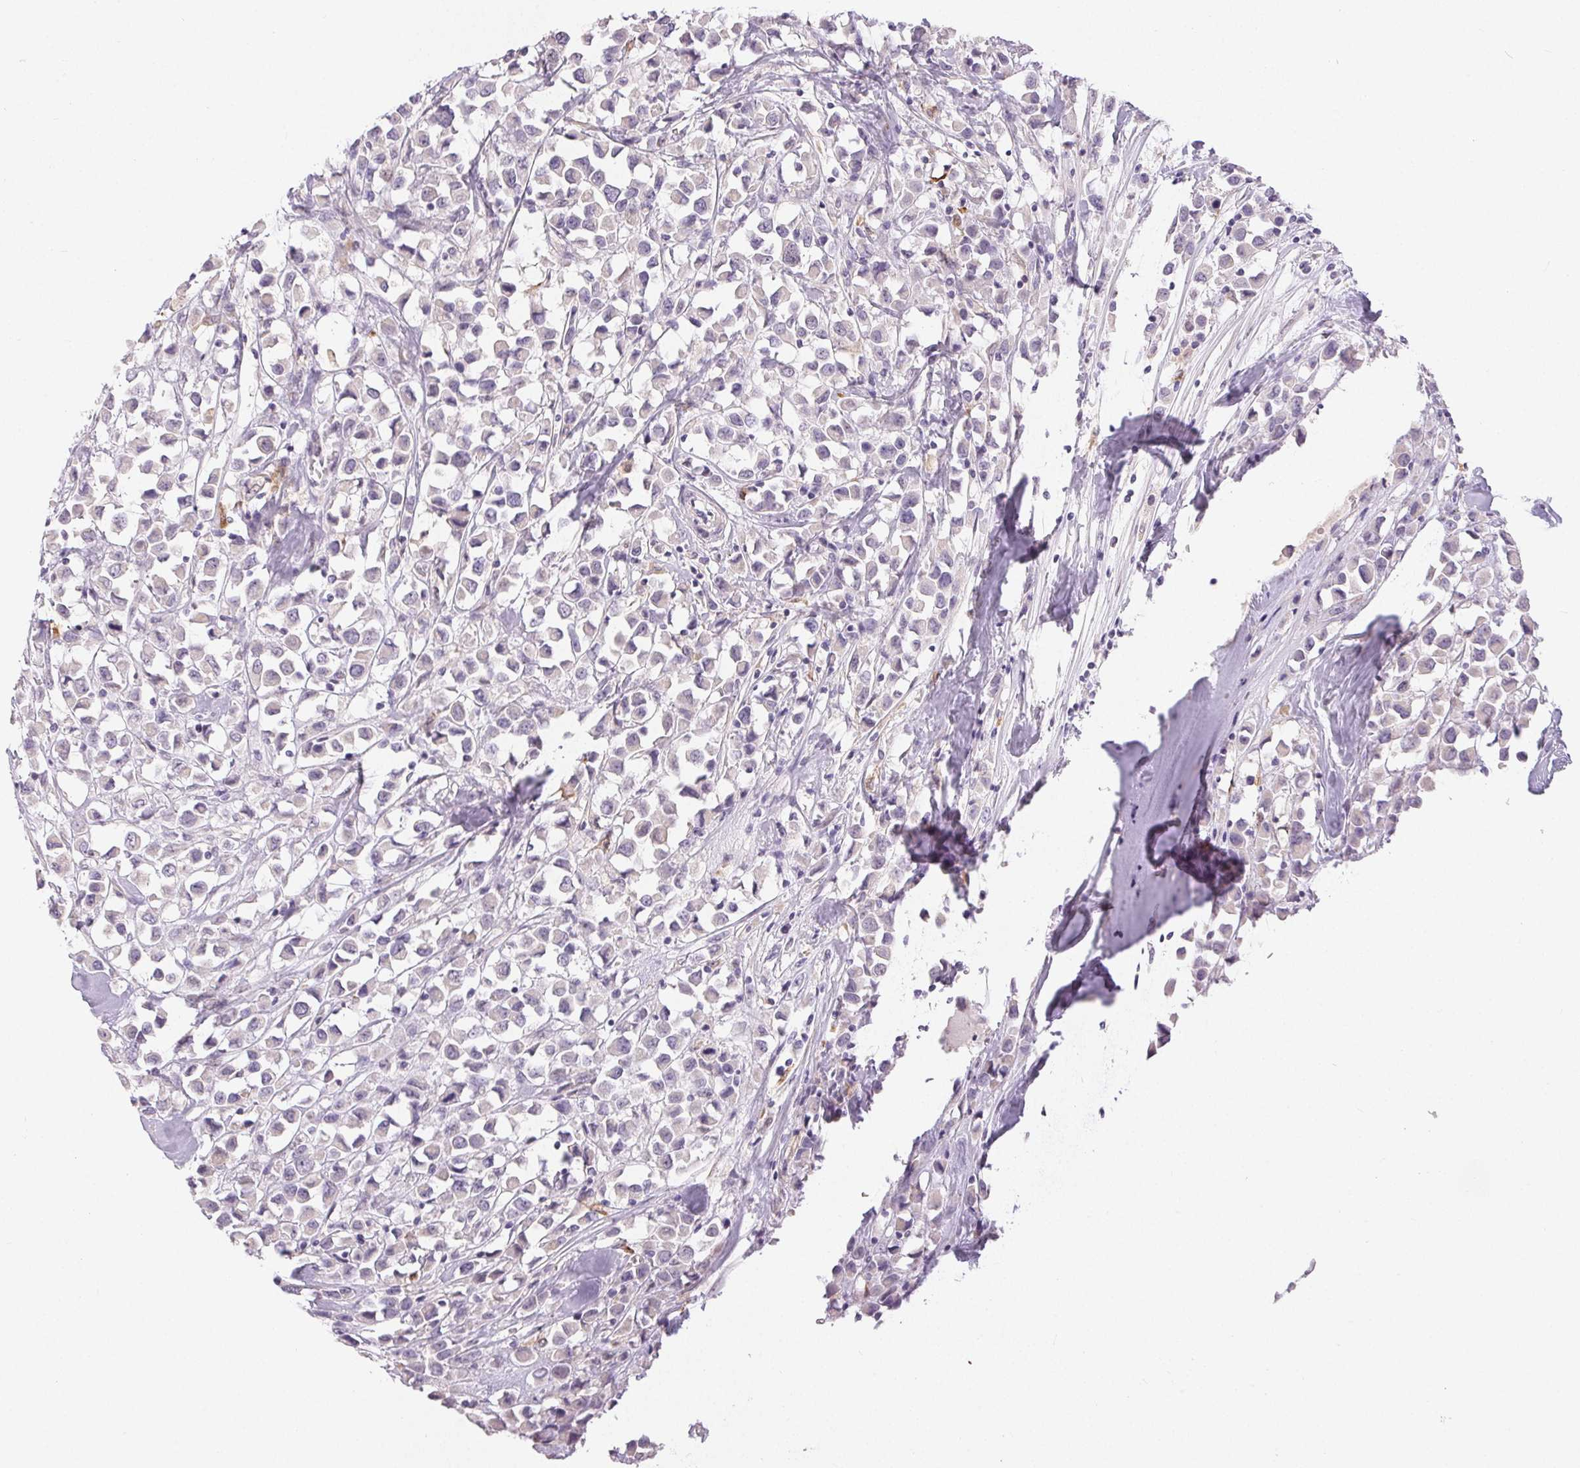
{"staining": {"intensity": "weak", "quantity": "<25%", "location": "cytoplasmic/membranous"}, "tissue": "breast cancer", "cell_type": "Tumor cells", "image_type": "cancer", "snomed": [{"axis": "morphology", "description": "Duct carcinoma"}, {"axis": "topography", "description": "Breast"}], "caption": "Protein analysis of breast invasive ductal carcinoma displays no significant positivity in tumor cells.", "gene": "RPGRIP1", "patient": {"sex": "female", "age": 61}}